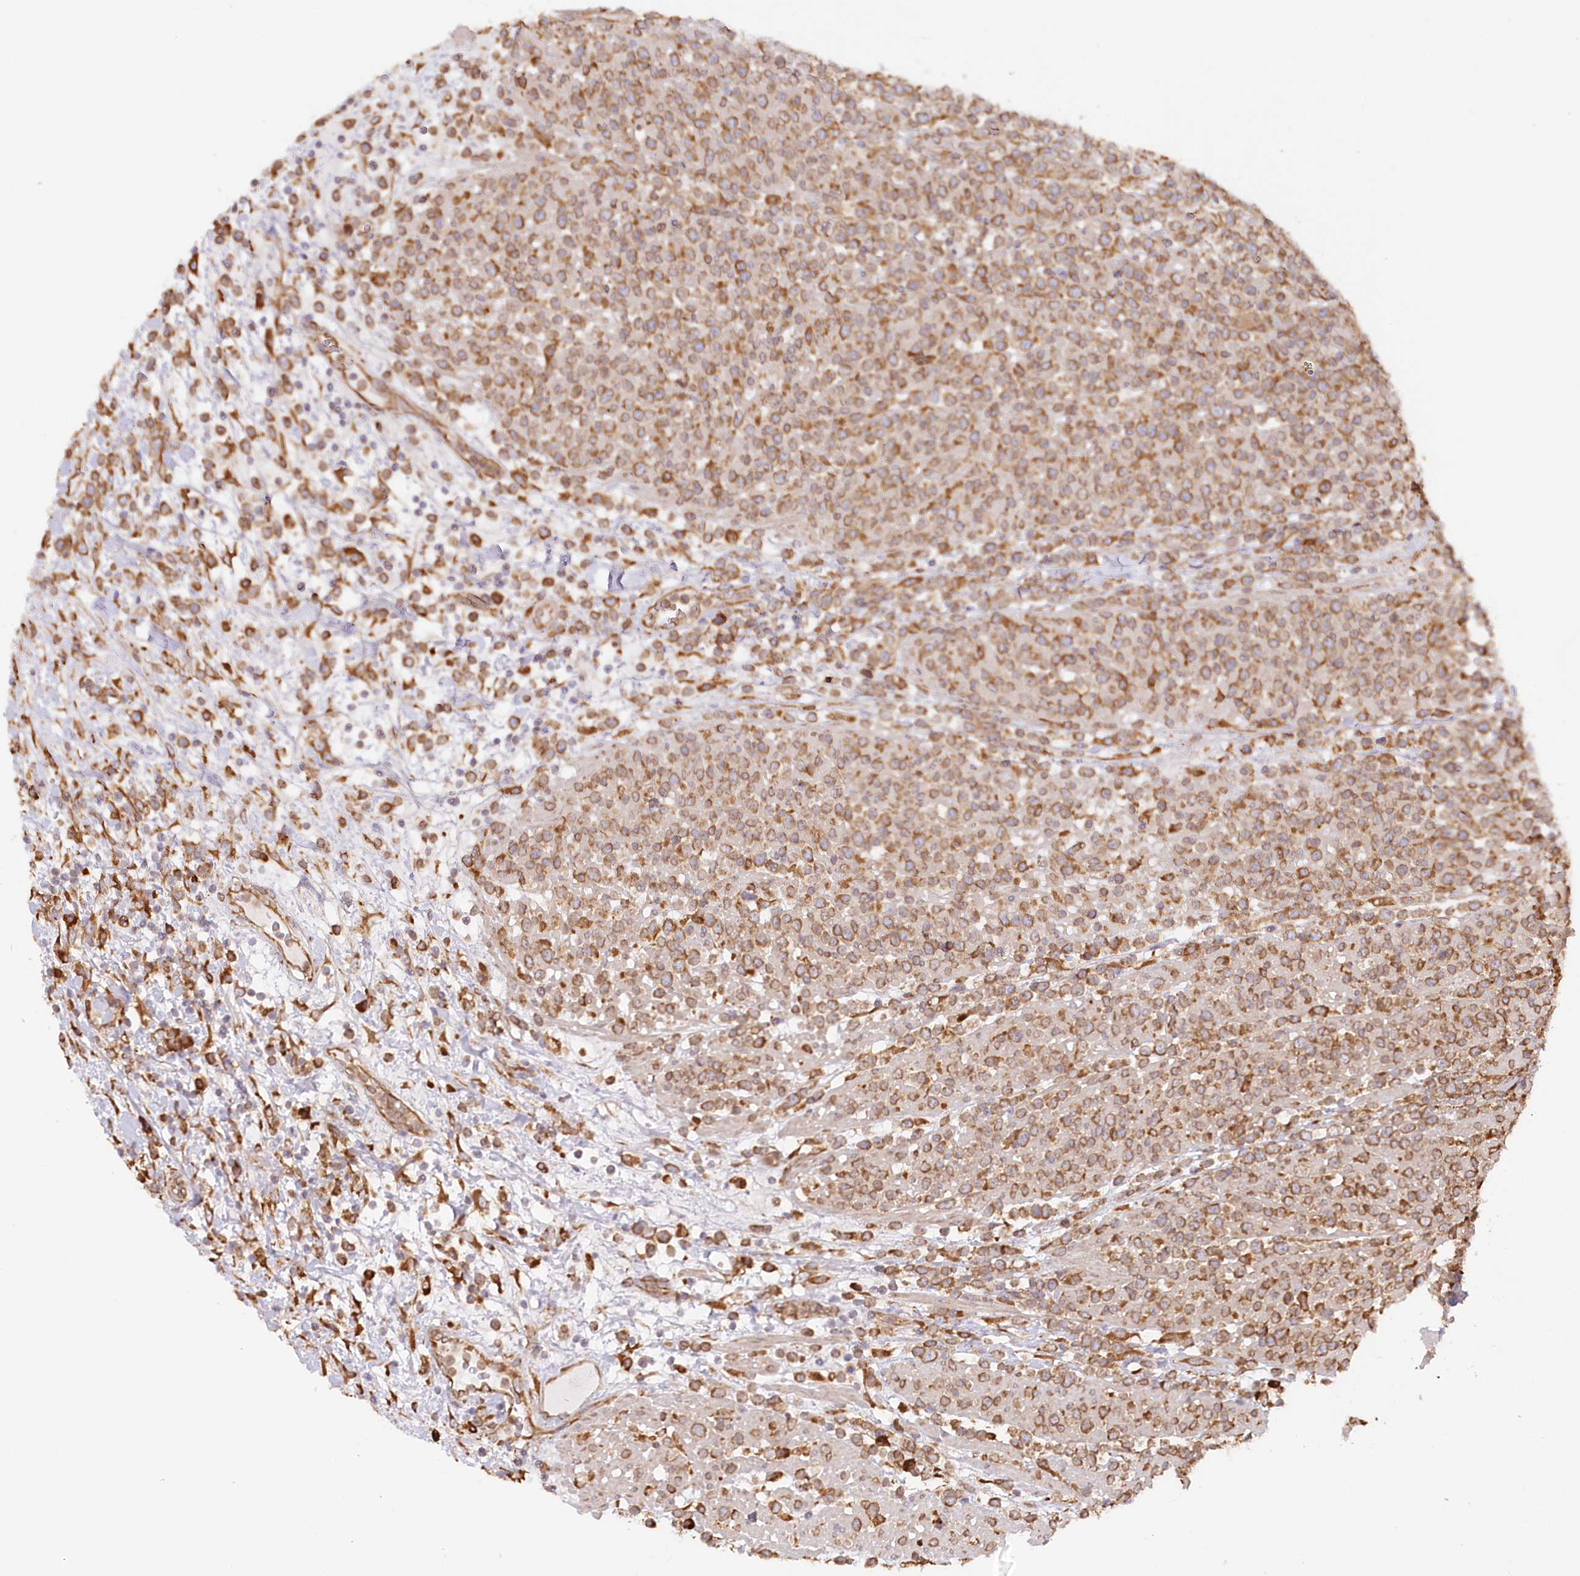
{"staining": {"intensity": "moderate", "quantity": ">75%", "location": "cytoplasmic/membranous"}, "tissue": "lymphoma", "cell_type": "Tumor cells", "image_type": "cancer", "snomed": [{"axis": "morphology", "description": "Malignant lymphoma, non-Hodgkin's type, High grade"}, {"axis": "topography", "description": "Colon"}], "caption": "Immunohistochemistry of malignant lymphoma, non-Hodgkin's type (high-grade) shows medium levels of moderate cytoplasmic/membranous positivity in about >75% of tumor cells.", "gene": "ACAP2", "patient": {"sex": "female", "age": 53}}